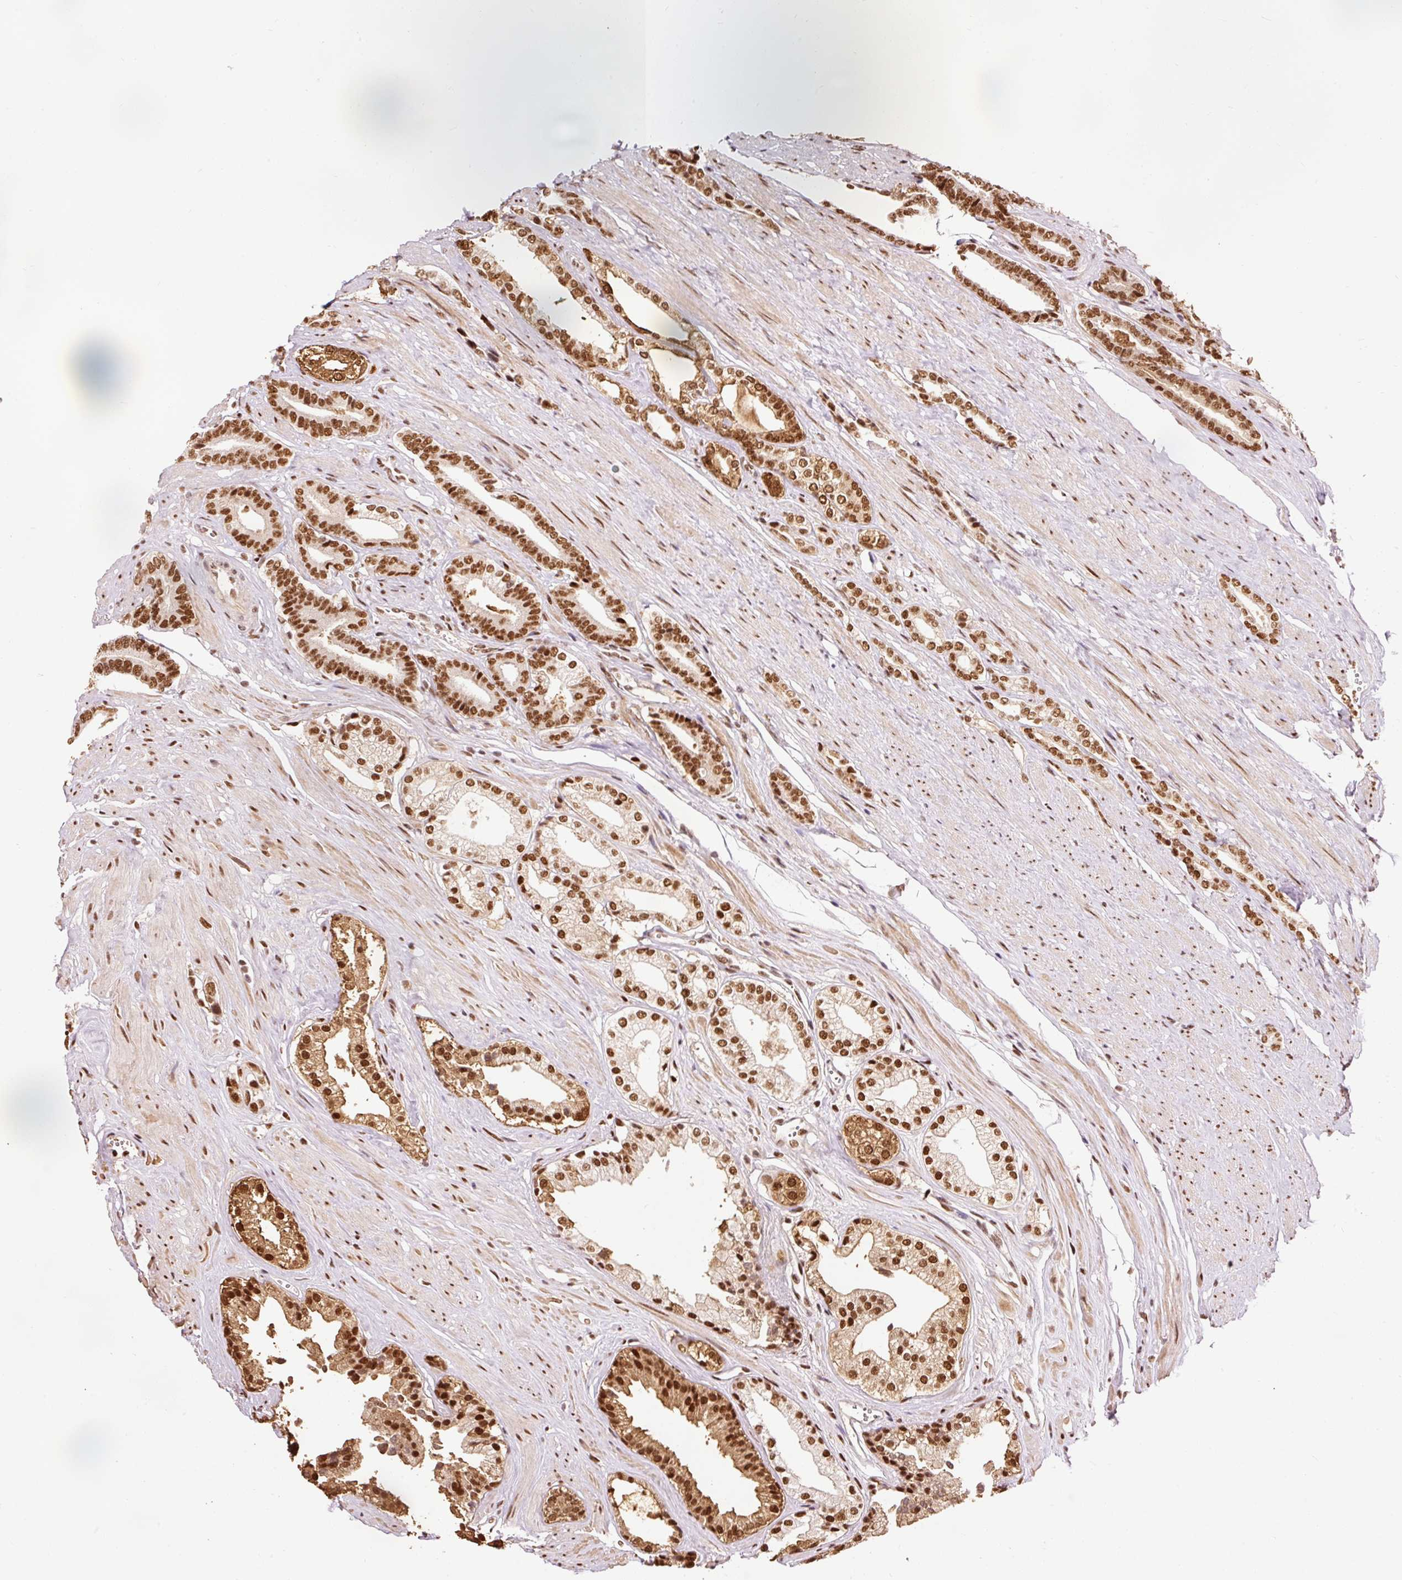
{"staining": {"intensity": "strong", "quantity": ">75%", "location": "nuclear"}, "tissue": "prostate cancer", "cell_type": "Tumor cells", "image_type": "cancer", "snomed": [{"axis": "morphology", "description": "Adenocarcinoma, NOS"}, {"axis": "topography", "description": "Prostate and seminal vesicle, NOS"}], "caption": "Protein positivity by immunohistochemistry (IHC) displays strong nuclear staining in approximately >75% of tumor cells in prostate cancer (adenocarcinoma). (Stains: DAB in brown, nuclei in blue, Microscopy: brightfield microscopy at high magnification).", "gene": "ZBTB44", "patient": {"sex": "male", "age": 76}}